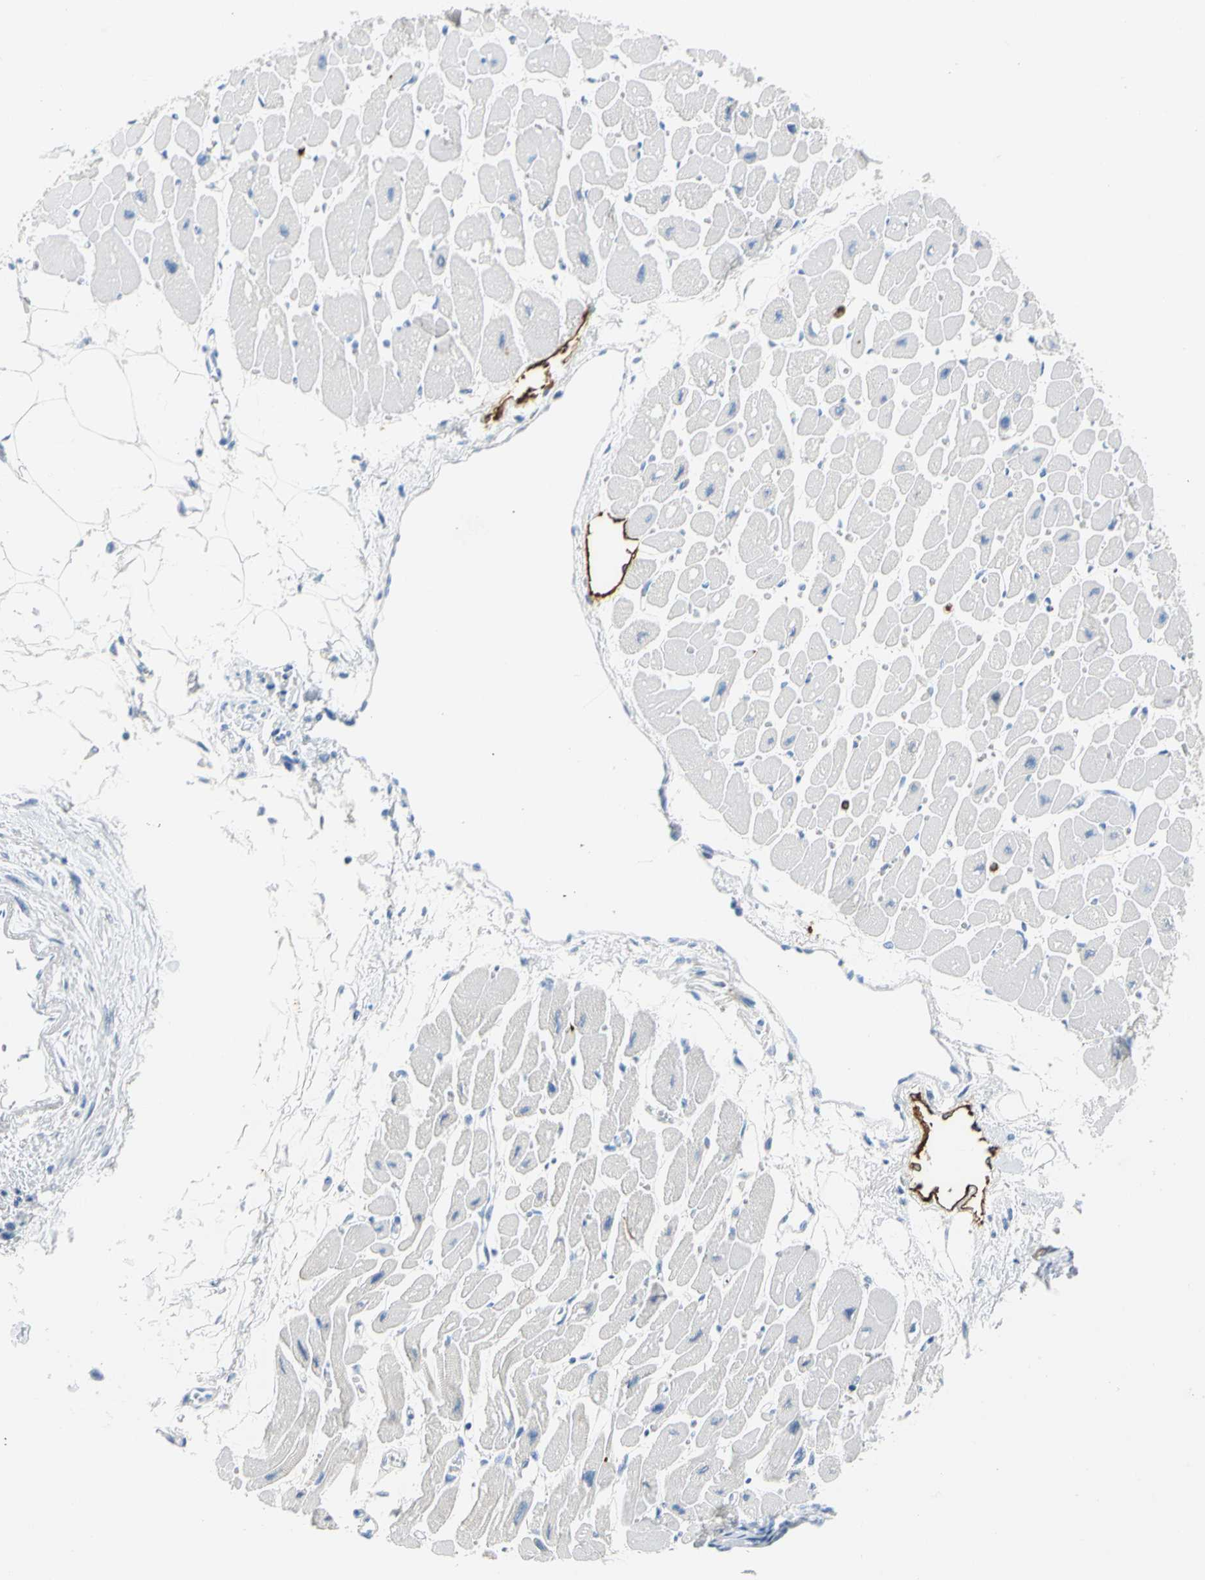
{"staining": {"intensity": "negative", "quantity": "none", "location": "none"}, "tissue": "heart muscle", "cell_type": "Cardiomyocytes", "image_type": "normal", "snomed": [{"axis": "morphology", "description": "Normal tissue, NOS"}, {"axis": "topography", "description": "Heart"}], "caption": "DAB (3,3'-diaminobenzidine) immunohistochemical staining of unremarkable human heart muscle demonstrates no significant expression in cardiomyocytes.", "gene": "PDPN", "patient": {"sex": "female", "age": 54}}